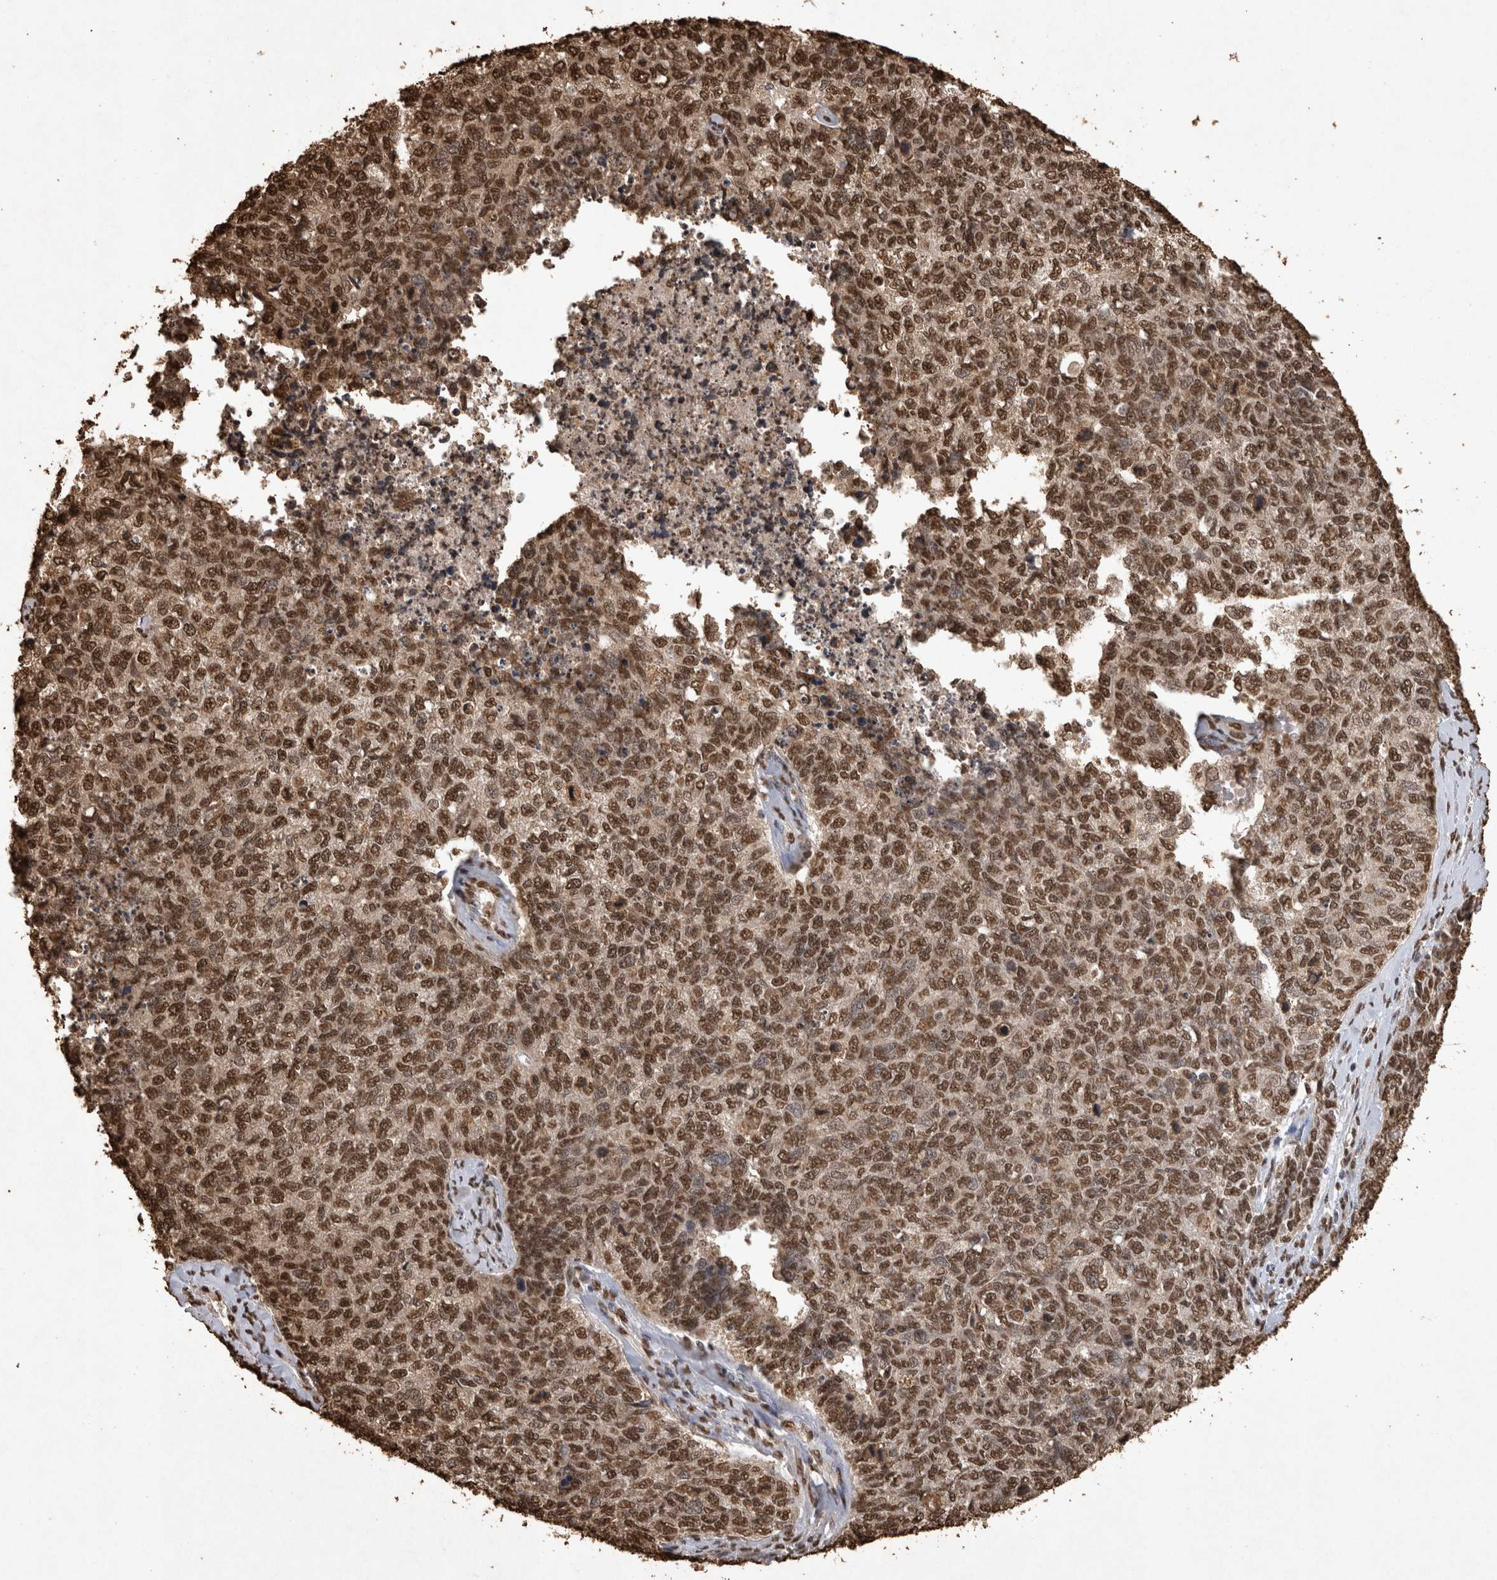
{"staining": {"intensity": "moderate", "quantity": ">75%", "location": "nuclear"}, "tissue": "cervical cancer", "cell_type": "Tumor cells", "image_type": "cancer", "snomed": [{"axis": "morphology", "description": "Squamous cell carcinoma, NOS"}, {"axis": "topography", "description": "Cervix"}], "caption": "Approximately >75% of tumor cells in human cervical squamous cell carcinoma display moderate nuclear protein expression as visualized by brown immunohistochemical staining.", "gene": "OAS2", "patient": {"sex": "female", "age": 63}}